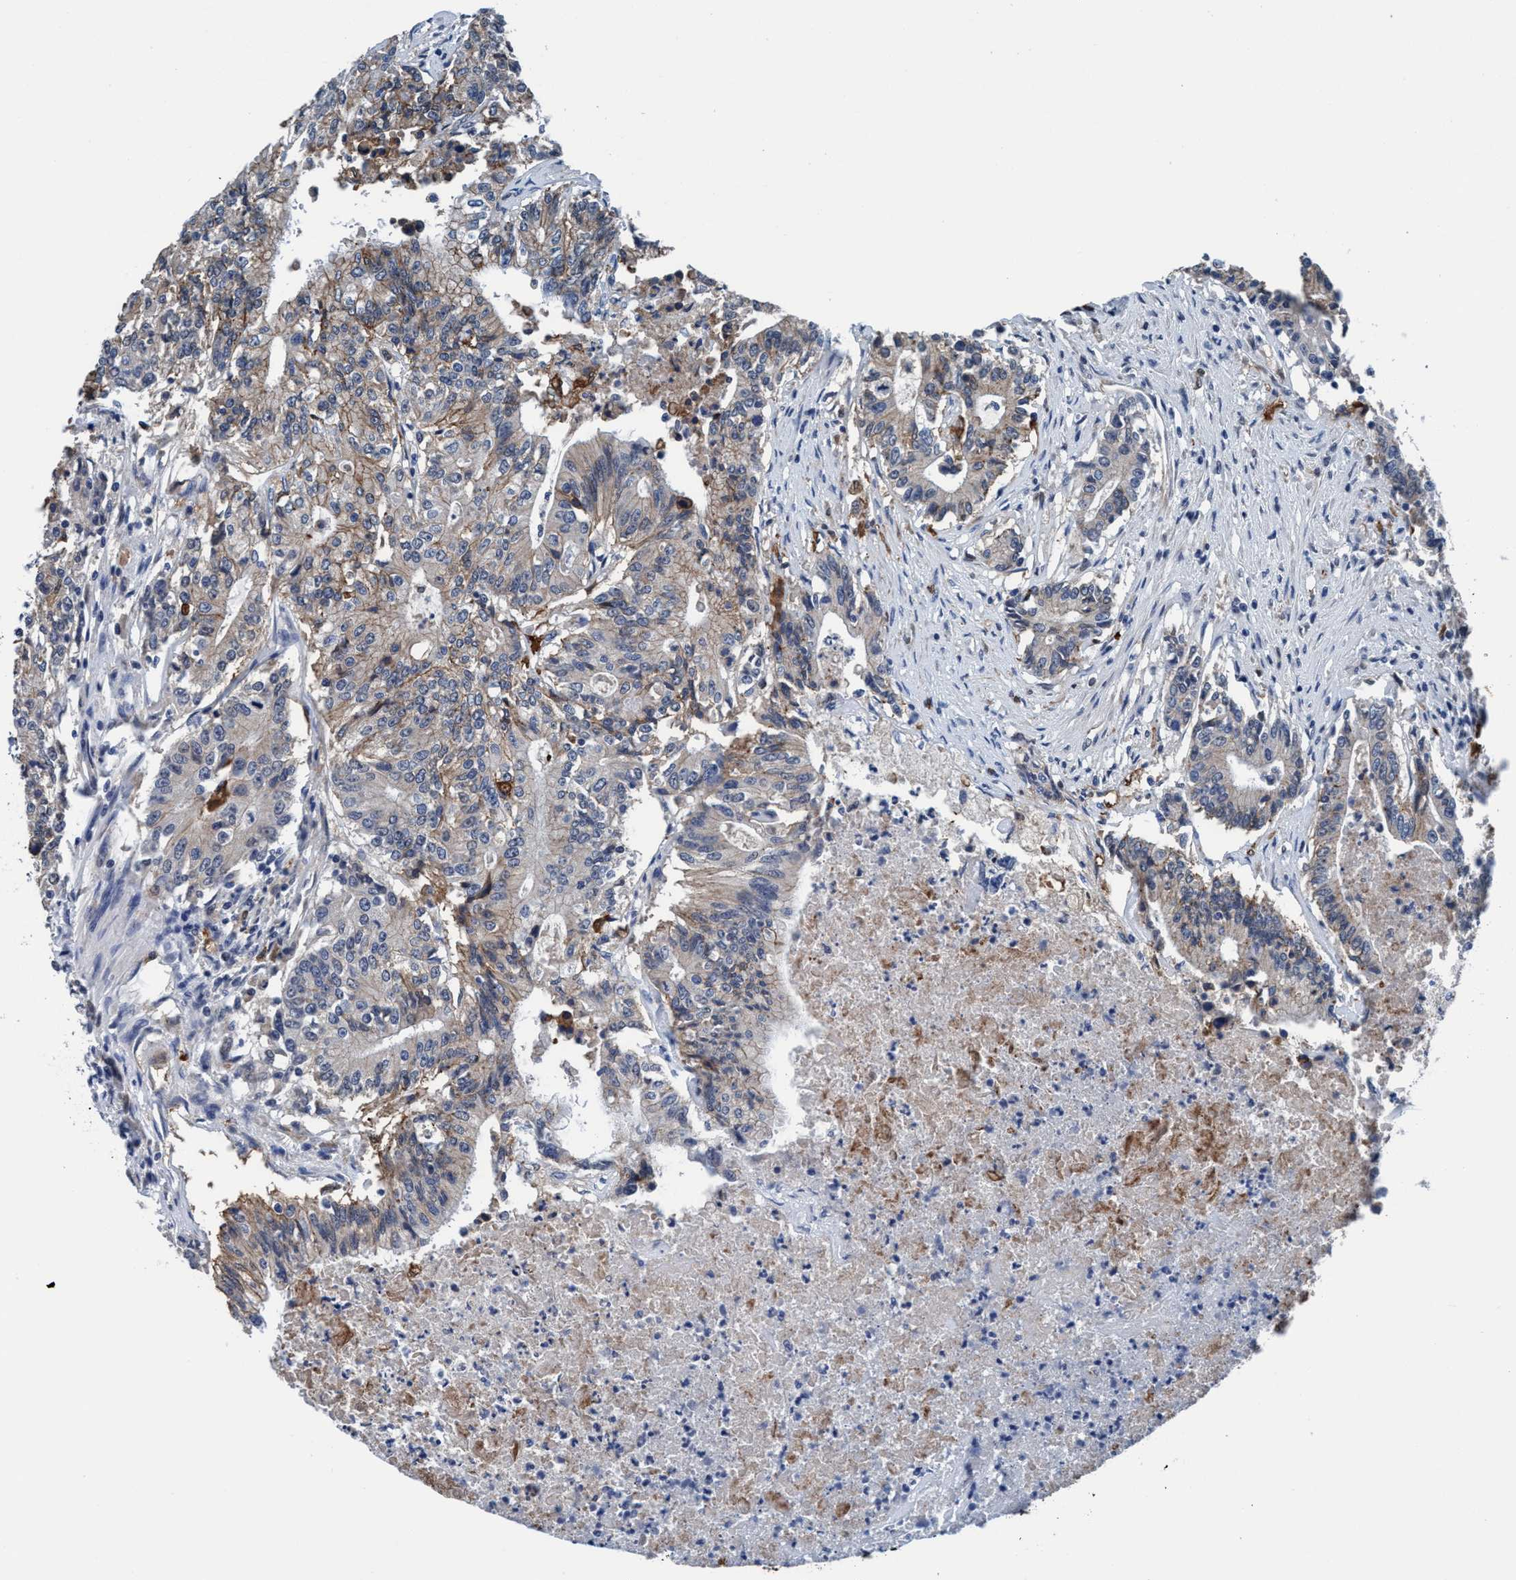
{"staining": {"intensity": "weak", "quantity": "25%-75%", "location": "cytoplasmic/membranous"}, "tissue": "colorectal cancer", "cell_type": "Tumor cells", "image_type": "cancer", "snomed": [{"axis": "morphology", "description": "Adenocarcinoma, NOS"}, {"axis": "topography", "description": "Colon"}], "caption": "This histopathology image exhibits colorectal cancer stained with IHC to label a protein in brown. The cytoplasmic/membranous of tumor cells show weak positivity for the protein. Nuclei are counter-stained blue.", "gene": "TMEM94", "patient": {"sex": "female", "age": 77}}